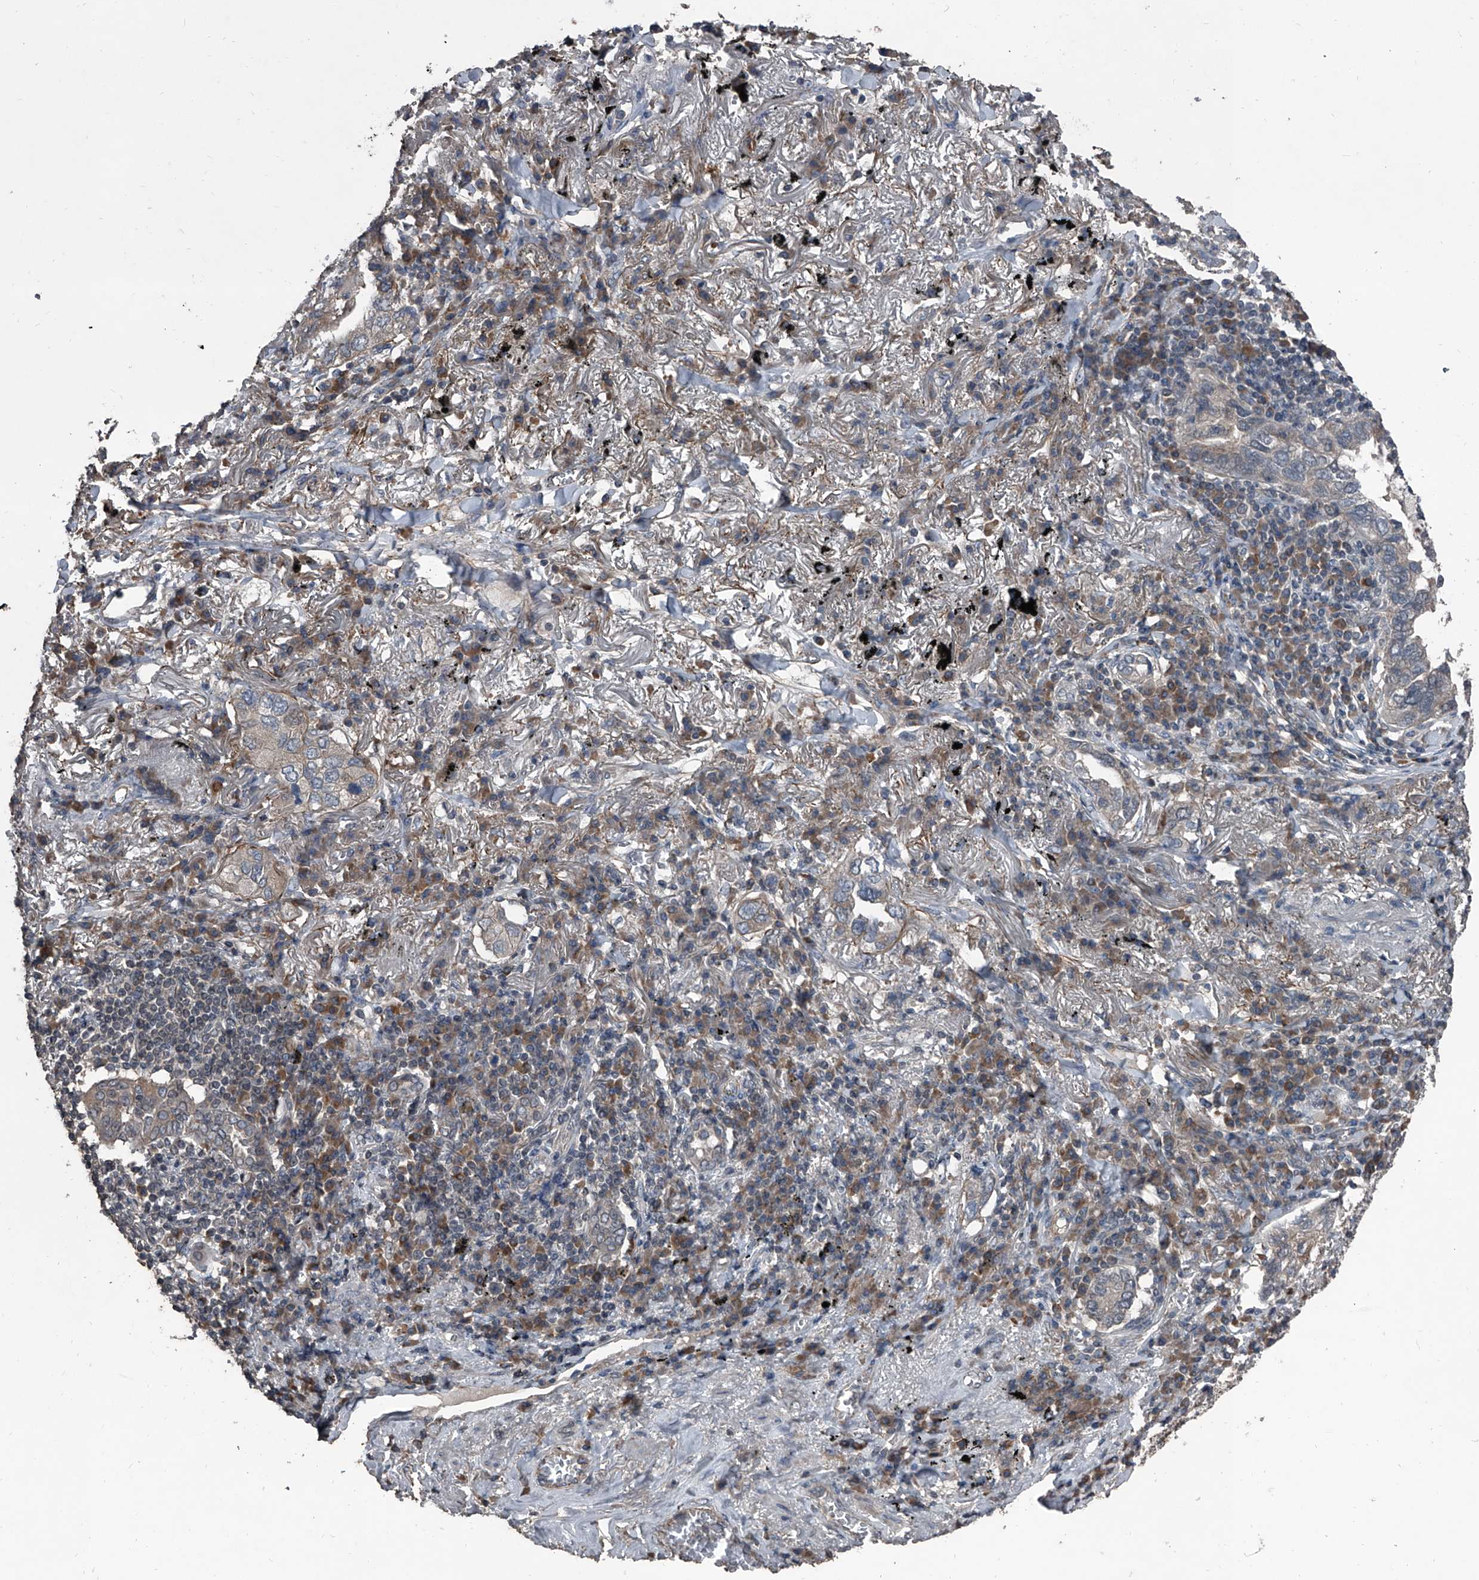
{"staining": {"intensity": "weak", "quantity": "25%-75%", "location": "cytoplasmic/membranous"}, "tissue": "lung cancer", "cell_type": "Tumor cells", "image_type": "cancer", "snomed": [{"axis": "morphology", "description": "Adenocarcinoma, NOS"}, {"axis": "topography", "description": "Lung"}], "caption": "Tumor cells display low levels of weak cytoplasmic/membranous expression in about 25%-75% of cells in adenocarcinoma (lung).", "gene": "OARD1", "patient": {"sex": "male", "age": 65}}